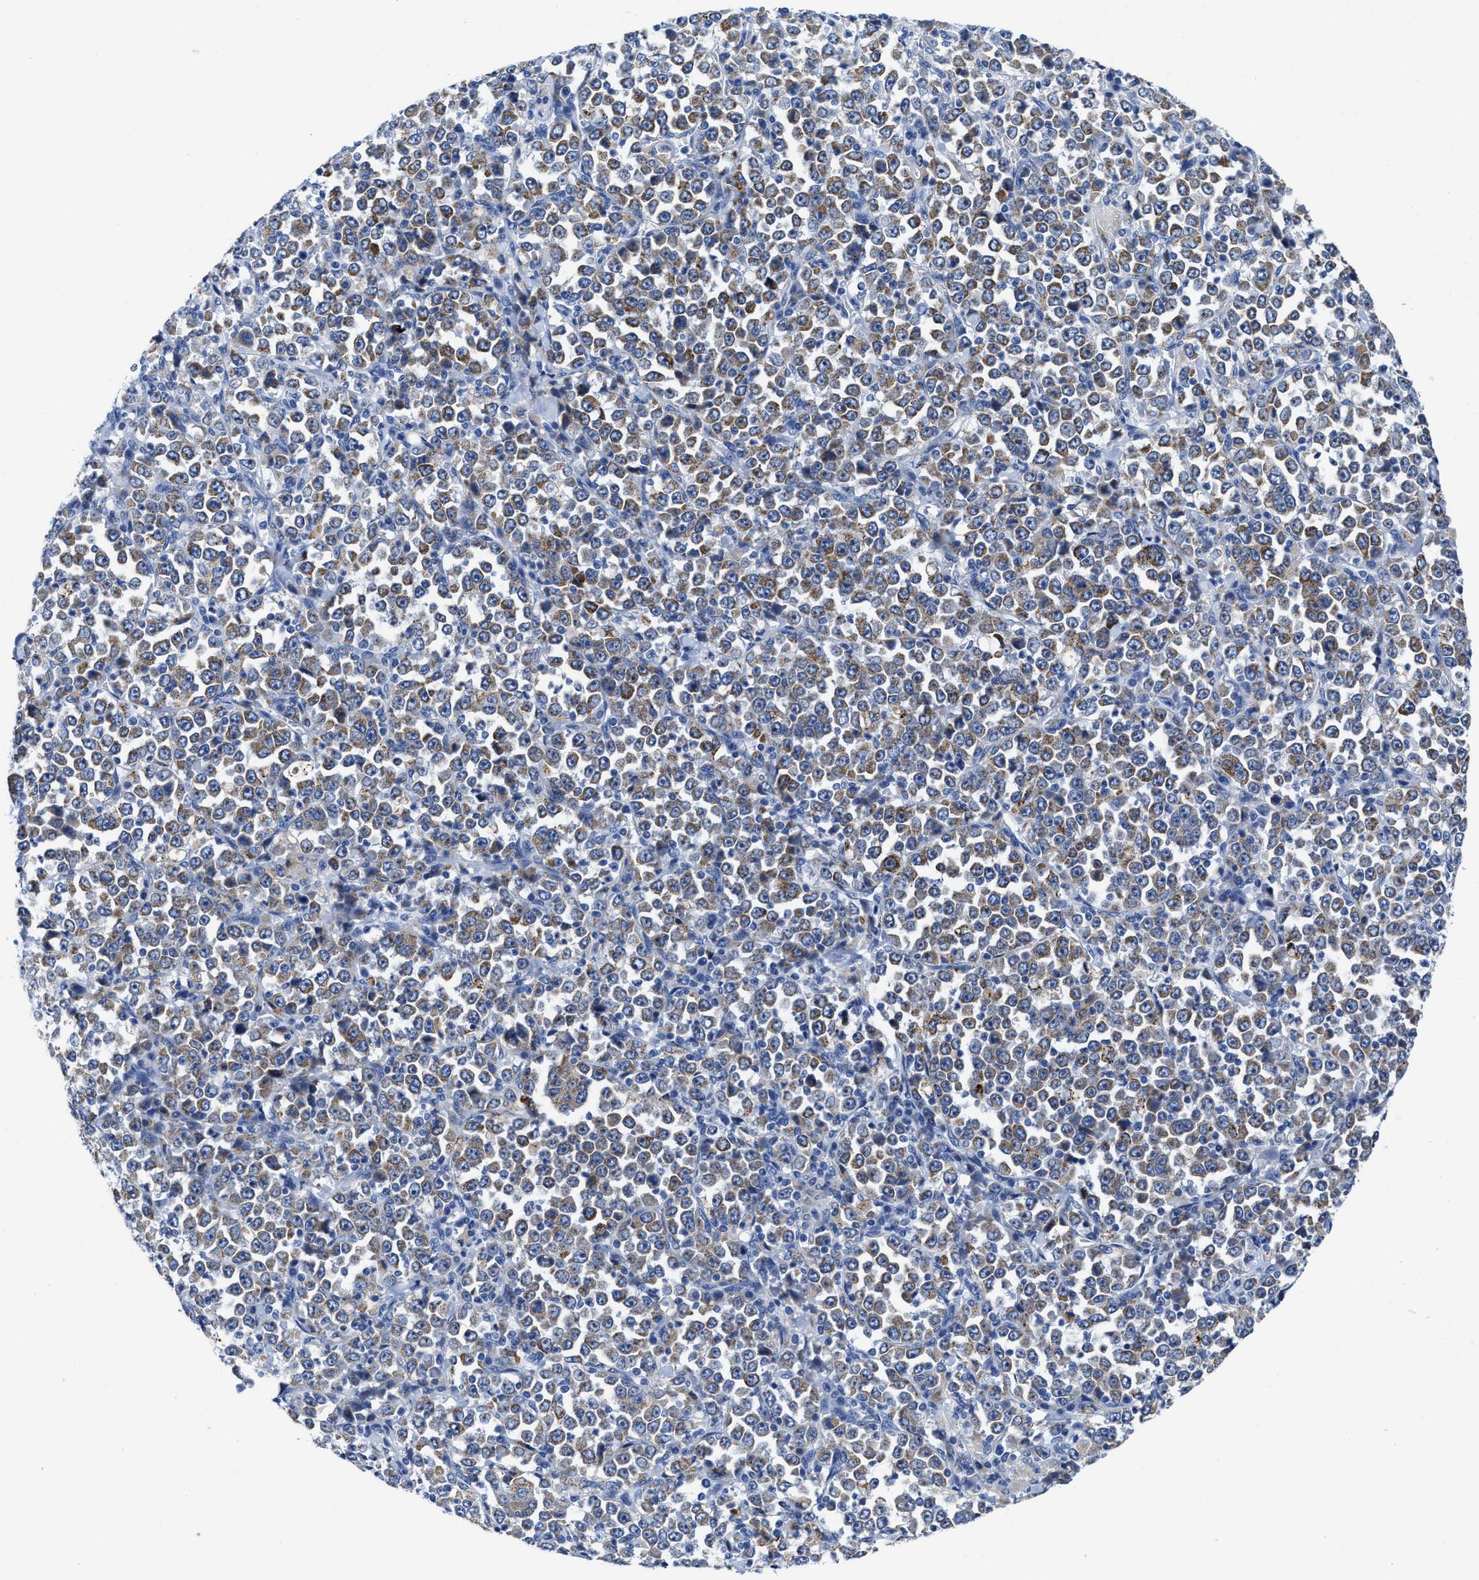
{"staining": {"intensity": "moderate", "quantity": ">75%", "location": "cytoplasmic/membranous"}, "tissue": "stomach cancer", "cell_type": "Tumor cells", "image_type": "cancer", "snomed": [{"axis": "morphology", "description": "Normal tissue, NOS"}, {"axis": "morphology", "description": "Adenocarcinoma, NOS"}, {"axis": "topography", "description": "Stomach, upper"}, {"axis": "topography", "description": "Stomach"}], "caption": "This photomicrograph shows stomach cancer stained with immunohistochemistry (IHC) to label a protein in brown. The cytoplasmic/membranous of tumor cells show moderate positivity for the protein. Nuclei are counter-stained blue.", "gene": "TBRG4", "patient": {"sex": "male", "age": 59}}